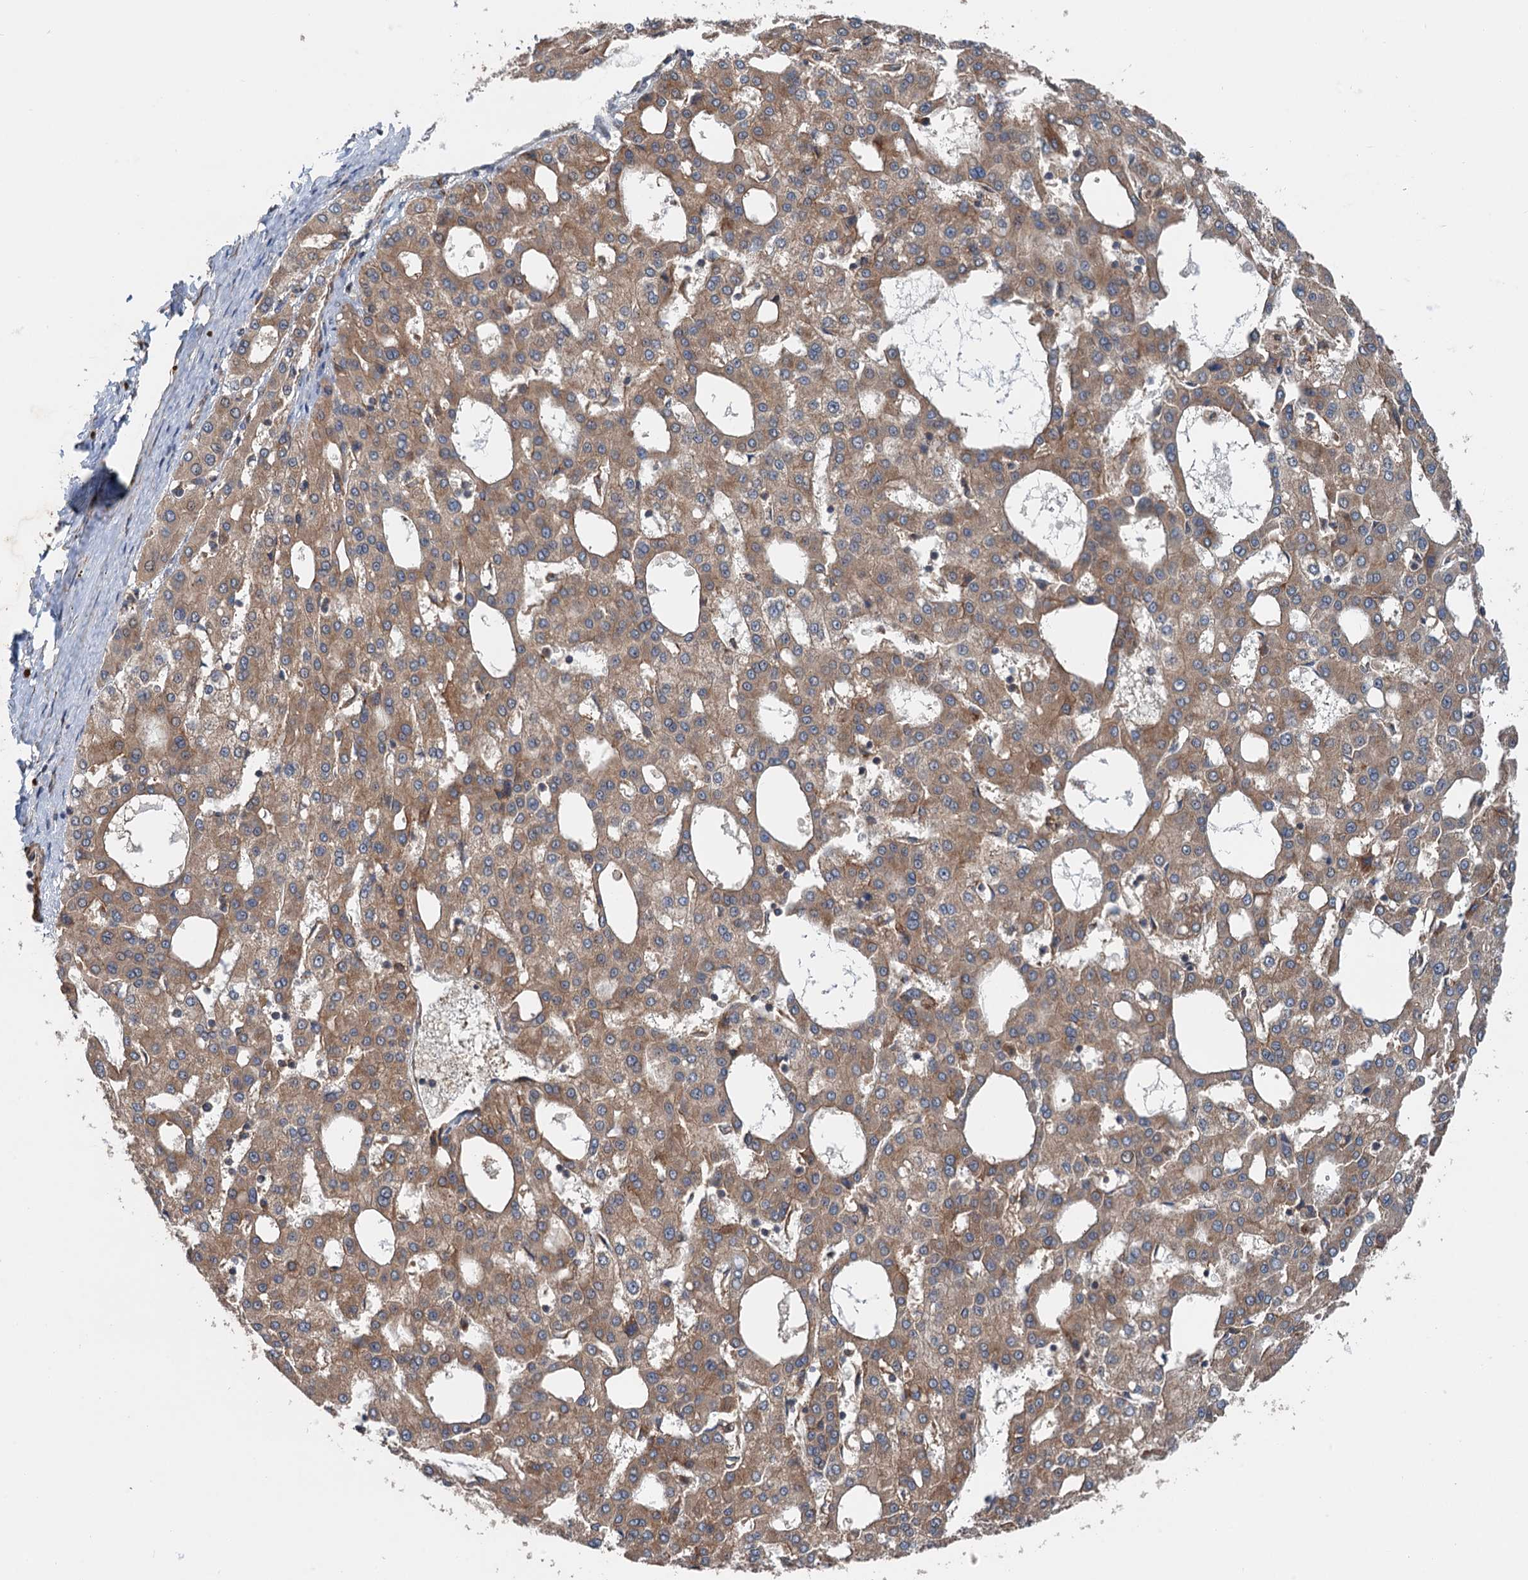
{"staining": {"intensity": "moderate", "quantity": ">75%", "location": "cytoplasmic/membranous"}, "tissue": "liver cancer", "cell_type": "Tumor cells", "image_type": "cancer", "snomed": [{"axis": "morphology", "description": "Carcinoma, Hepatocellular, NOS"}, {"axis": "topography", "description": "Liver"}], "caption": "Immunohistochemistry (IHC) photomicrograph of neoplastic tissue: hepatocellular carcinoma (liver) stained using immunohistochemistry reveals medium levels of moderate protein expression localized specifically in the cytoplasmic/membranous of tumor cells, appearing as a cytoplasmic/membranous brown color.", "gene": "ANKRD26", "patient": {"sex": "male", "age": 47}}